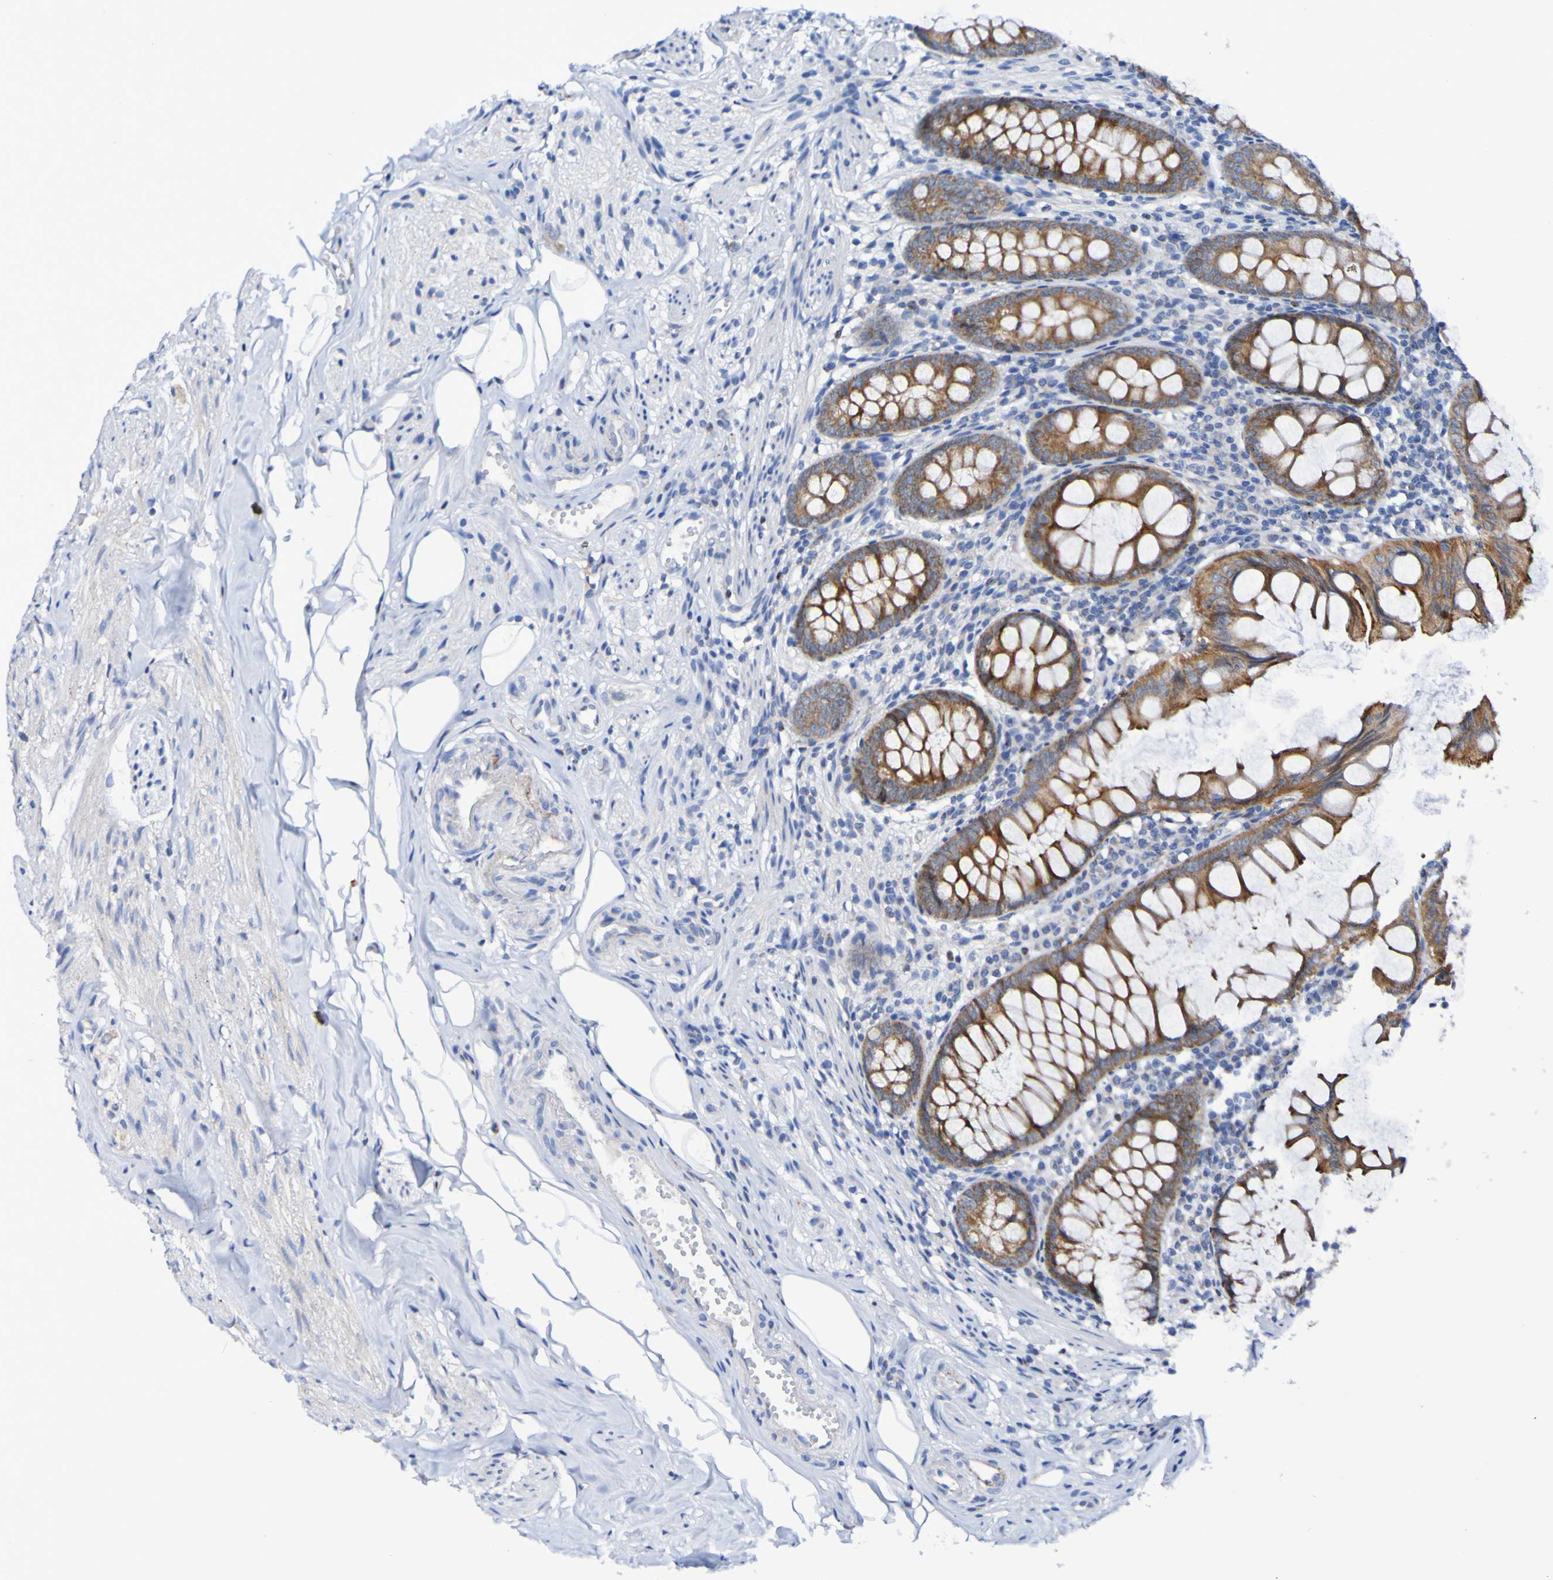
{"staining": {"intensity": "strong", "quantity": ">75%", "location": "cytoplasmic/membranous"}, "tissue": "appendix", "cell_type": "Glandular cells", "image_type": "normal", "snomed": [{"axis": "morphology", "description": "Normal tissue, NOS"}, {"axis": "topography", "description": "Appendix"}], "caption": "An image showing strong cytoplasmic/membranous staining in approximately >75% of glandular cells in unremarkable appendix, as visualized by brown immunohistochemical staining.", "gene": "GJB1", "patient": {"sex": "female", "age": 77}}